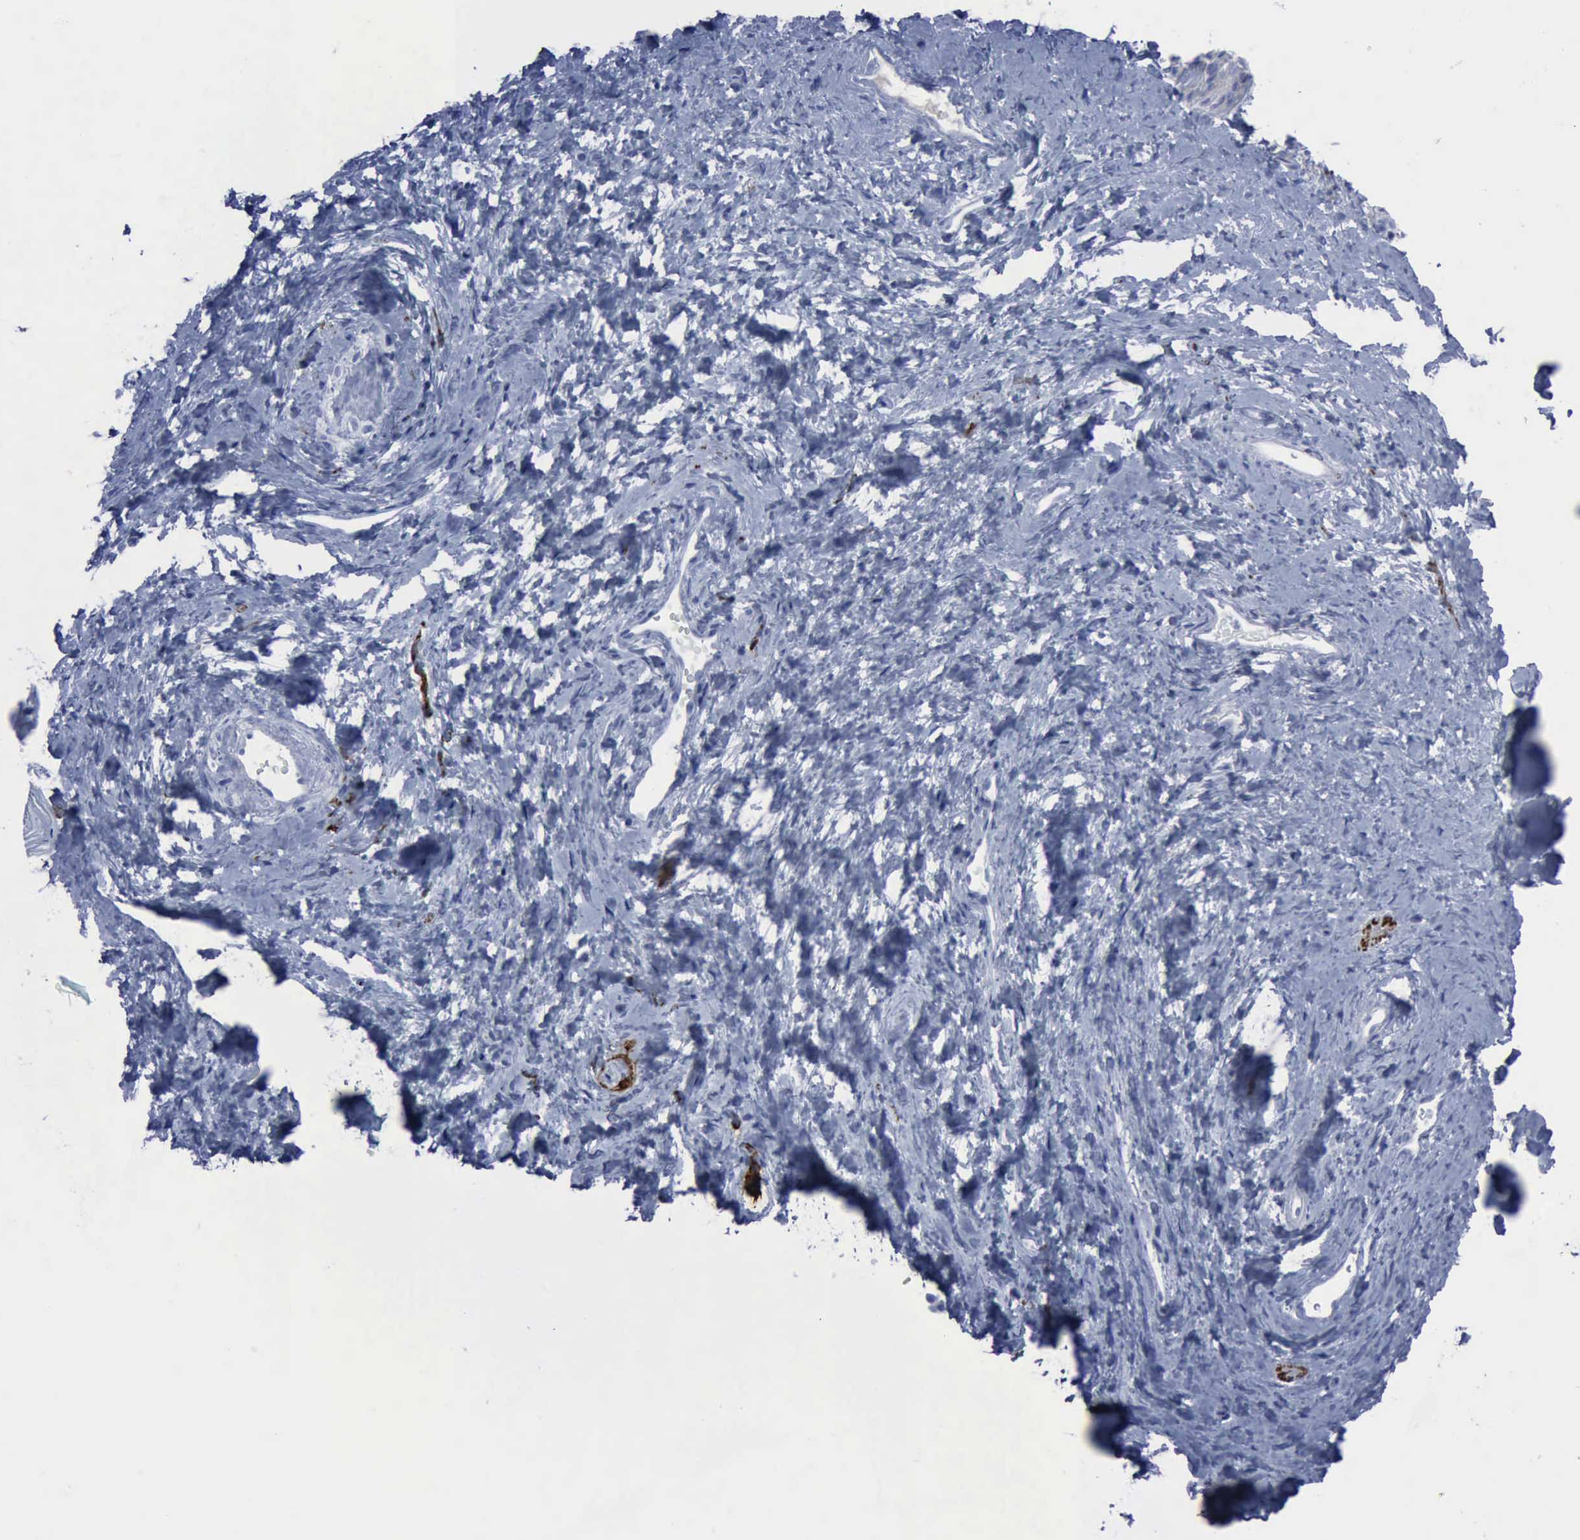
{"staining": {"intensity": "strong", "quantity": "<25%", "location": "cytoplasmic/membranous"}, "tissue": "vagina", "cell_type": "Squamous epithelial cells", "image_type": "normal", "snomed": [{"axis": "morphology", "description": "Normal tissue, NOS"}, {"axis": "topography", "description": "Vagina"}], "caption": "The immunohistochemical stain labels strong cytoplasmic/membranous positivity in squamous epithelial cells of benign vagina.", "gene": "NGFR", "patient": {"sex": "female", "age": 61}}